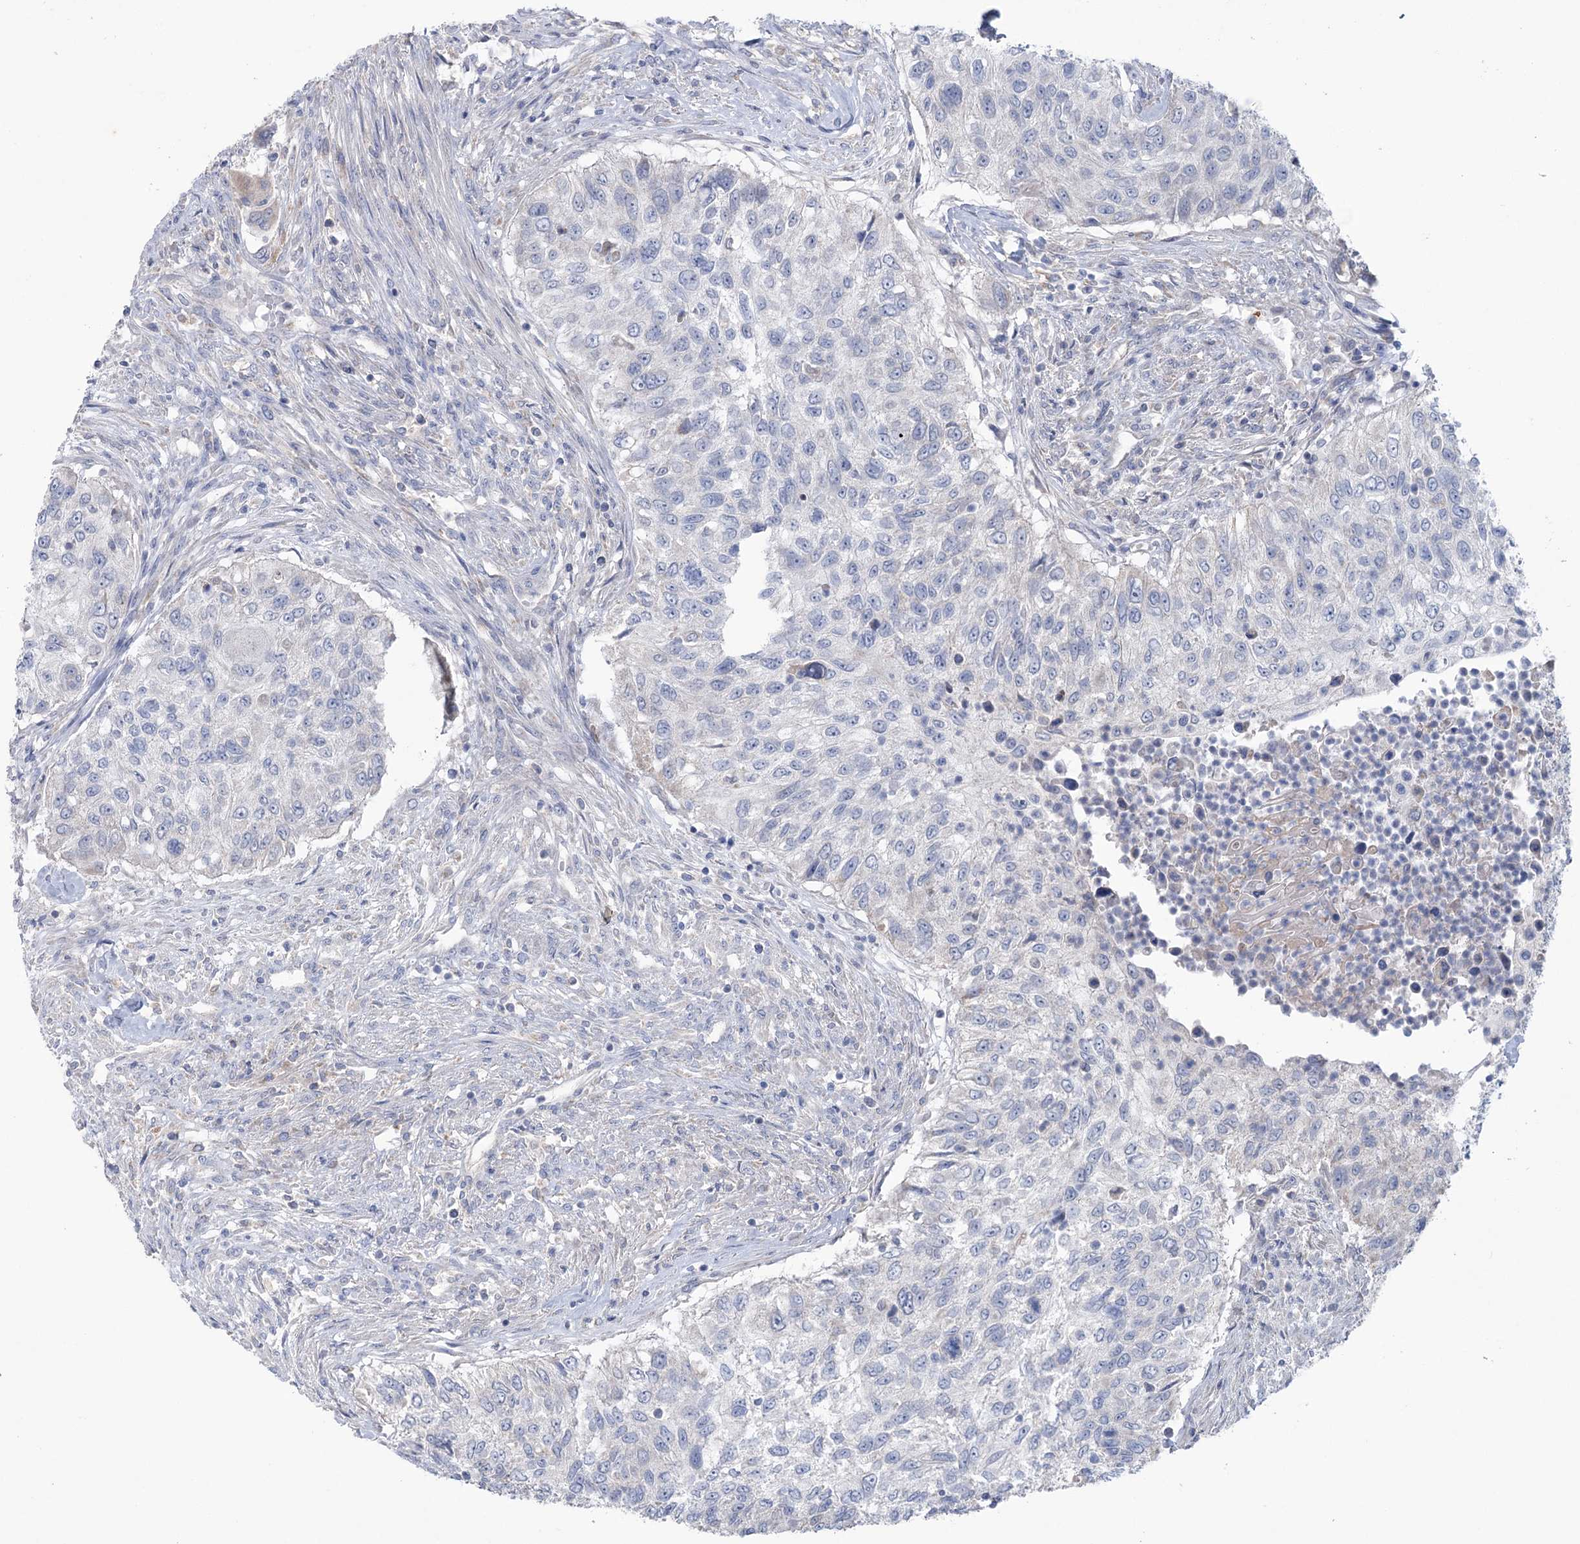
{"staining": {"intensity": "negative", "quantity": "none", "location": "none"}, "tissue": "urothelial cancer", "cell_type": "Tumor cells", "image_type": "cancer", "snomed": [{"axis": "morphology", "description": "Urothelial carcinoma, High grade"}, {"axis": "topography", "description": "Urinary bladder"}], "caption": "Urothelial cancer stained for a protein using immunohistochemistry demonstrates no staining tumor cells.", "gene": "MTCH2", "patient": {"sex": "female", "age": 60}}